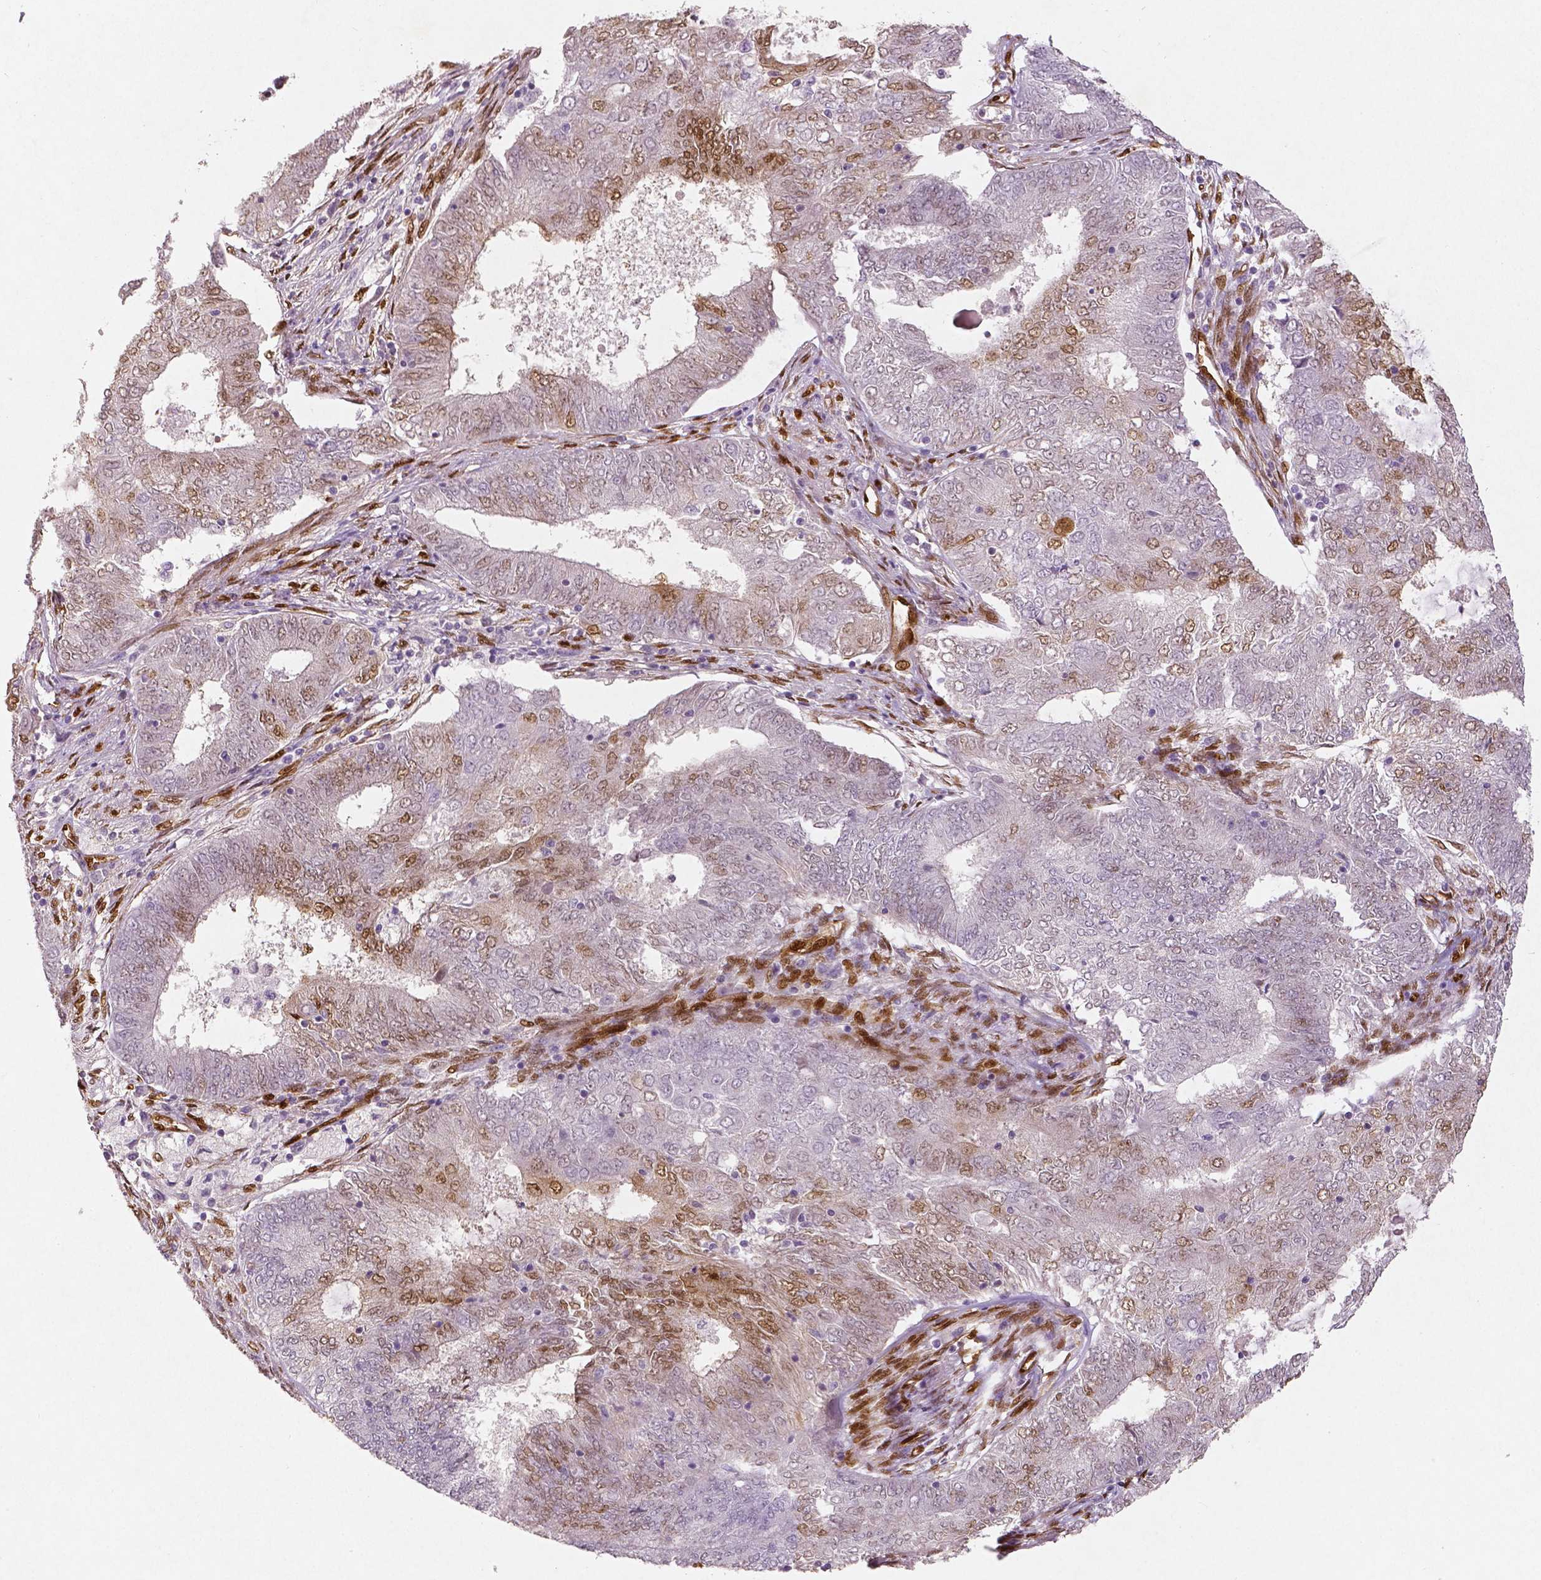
{"staining": {"intensity": "moderate", "quantity": "25%-75%", "location": "cytoplasmic/membranous,nuclear"}, "tissue": "endometrial cancer", "cell_type": "Tumor cells", "image_type": "cancer", "snomed": [{"axis": "morphology", "description": "Adenocarcinoma, NOS"}, {"axis": "topography", "description": "Endometrium"}], "caption": "Endometrial cancer stained with DAB immunohistochemistry displays medium levels of moderate cytoplasmic/membranous and nuclear staining in approximately 25%-75% of tumor cells. Using DAB (brown) and hematoxylin (blue) stains, captured at high magnification using brightfield microscopy.", "gene": "WWTR1", "patient": {"sex": "female", "age": 62}}